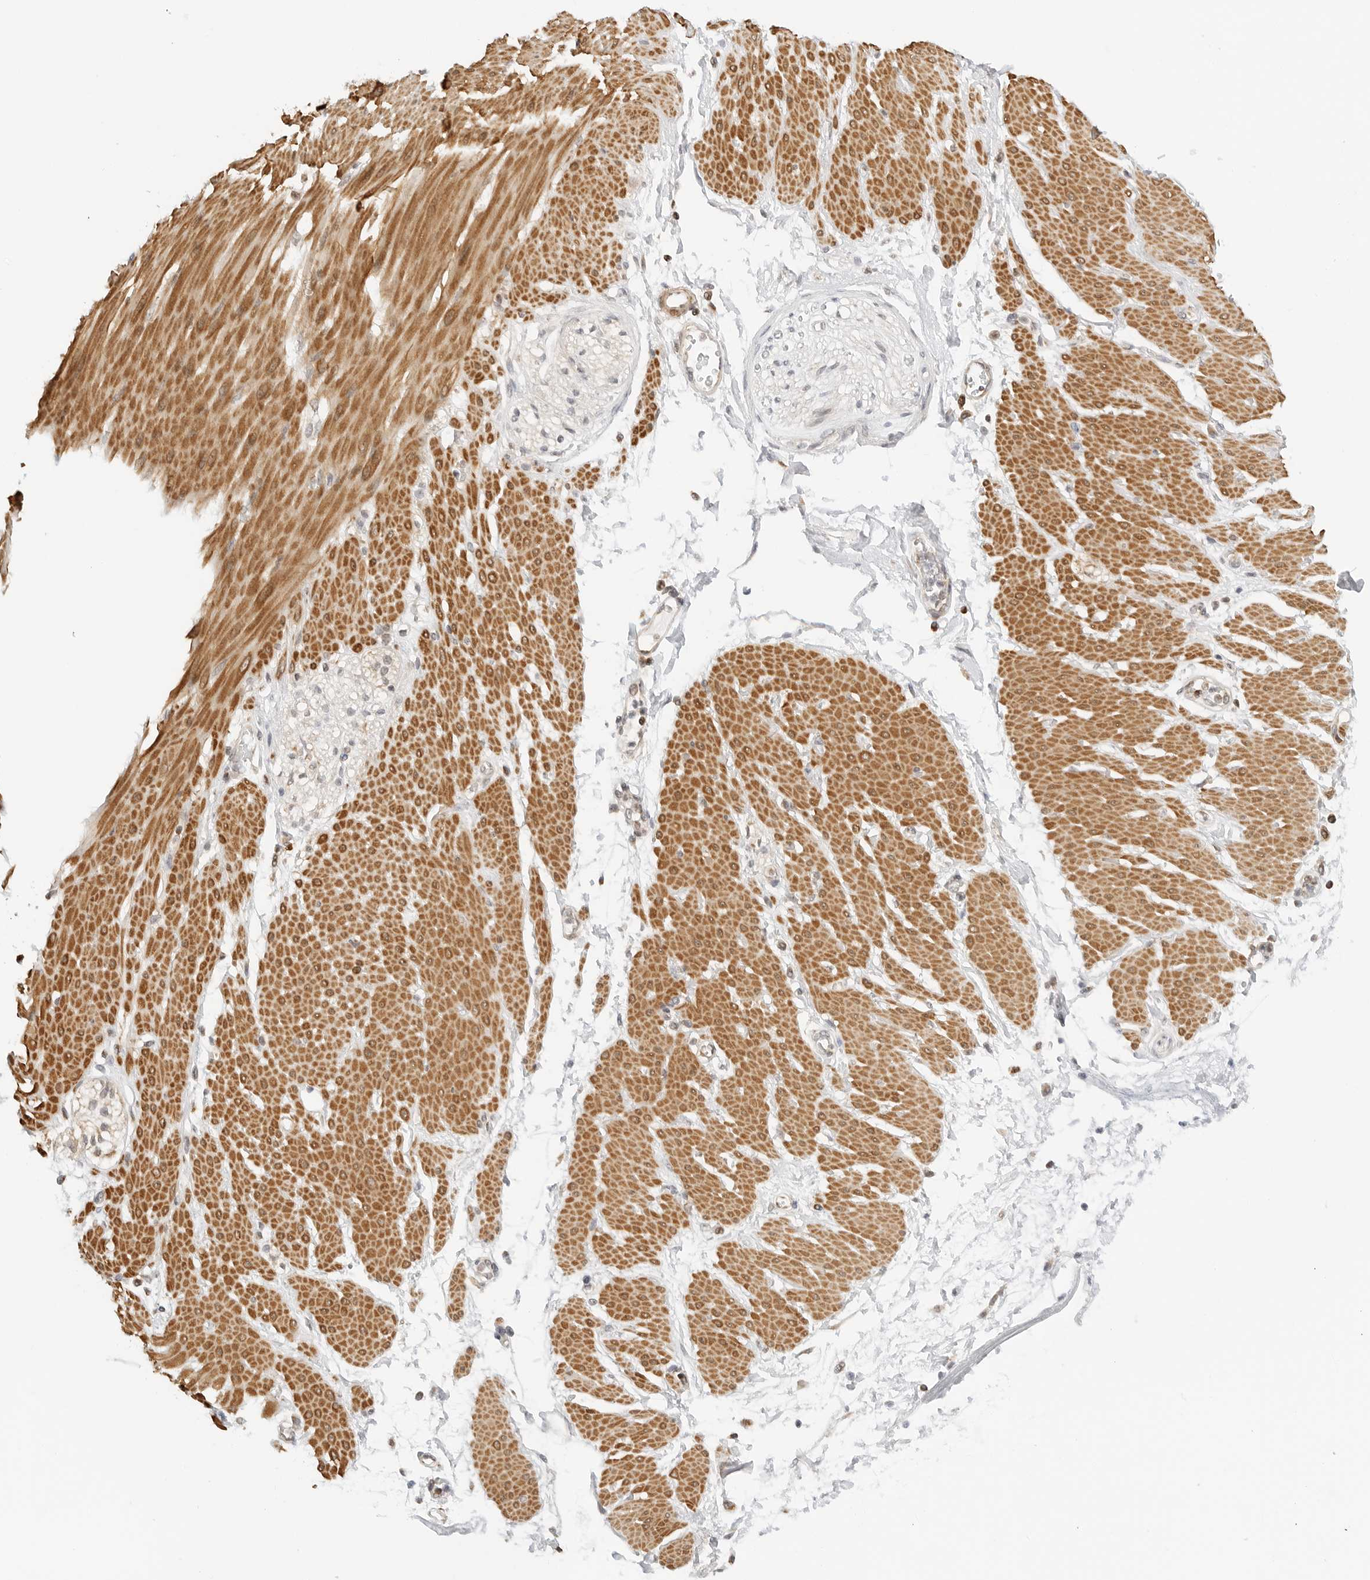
{"staining": {"intensity": "negative", "quantity": "none", "location": "none"}, "tissue": "adipose tissue", "cell_type": "Adipocytes", "image_type": "normal", "snomed": [{"axis": "morphology", "description": "Normal tissue, NOS"}, {"axis": "morphology", "description": "Adenocarcinoma, NOS"}, {"axis": "topography", "description": "Duodenum"}, {"axis": "topography", "description": "Peripheral nerve tissue"}], "caption": "Unremarkable adipose tissue was stained to show a protein in brown. There is no significant positivity in adipocytes. Nuclei are stained in blue.", "gene": "GORAB", "patient": {"sex": "female", "age": 60}}